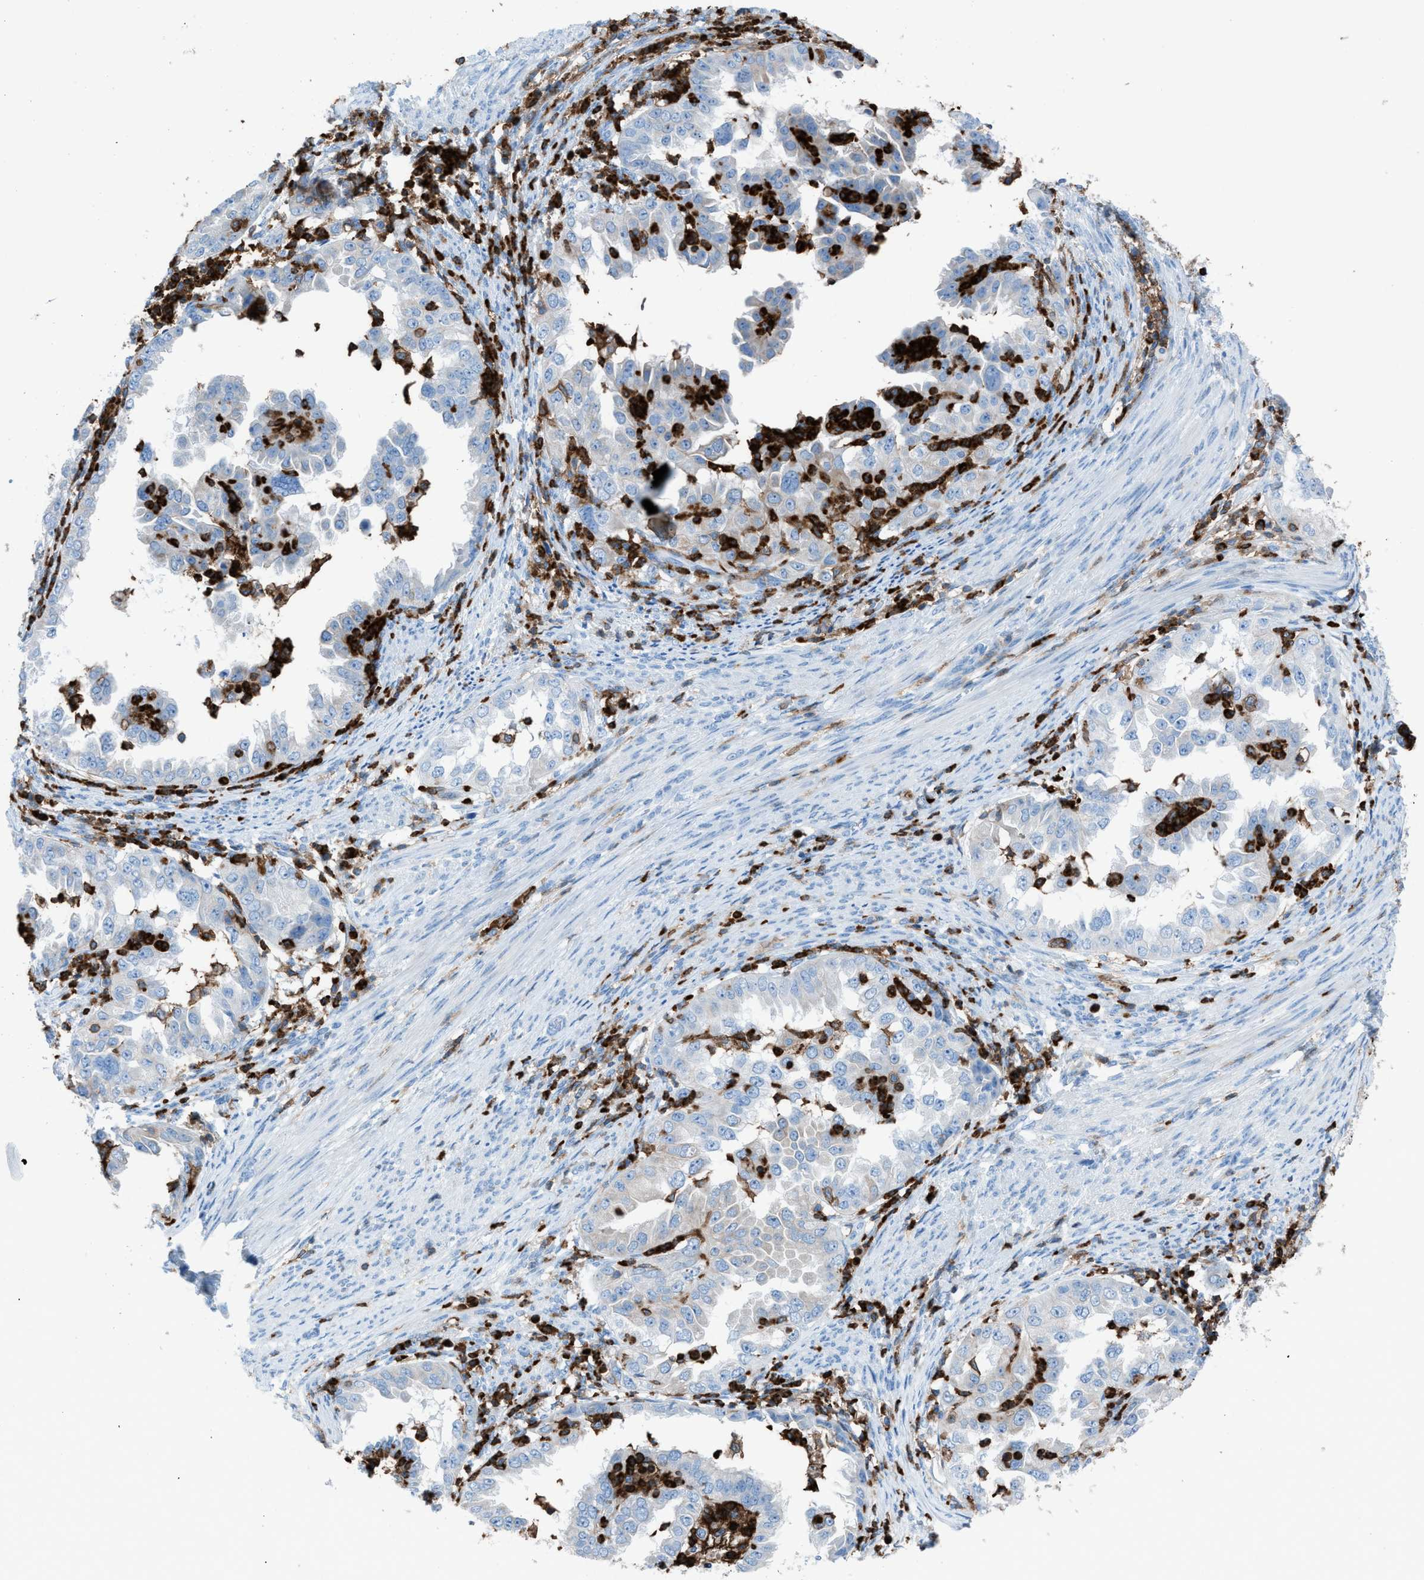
{"staining": {"intensity": "negative", "quantity": "none", "location": "none"}, "tissue": "endometrial cancer", "cell_type": "Tumor cells", "image_type": "cancer", "snomed": [{"axis": "morphology", "description": "Adenocarcinoma, NOS"}, {"axis": "topography", "description": "Endometrium"}], "caption": "IHC photomicrograph of neoplastic tissue: human endometrial cancer (adenocarcinoma) stained with DAB exhibits no significant protein staining in tumor cells.", "gene": "ITGB2", "patient": {"sex": "female", "age": 85}}